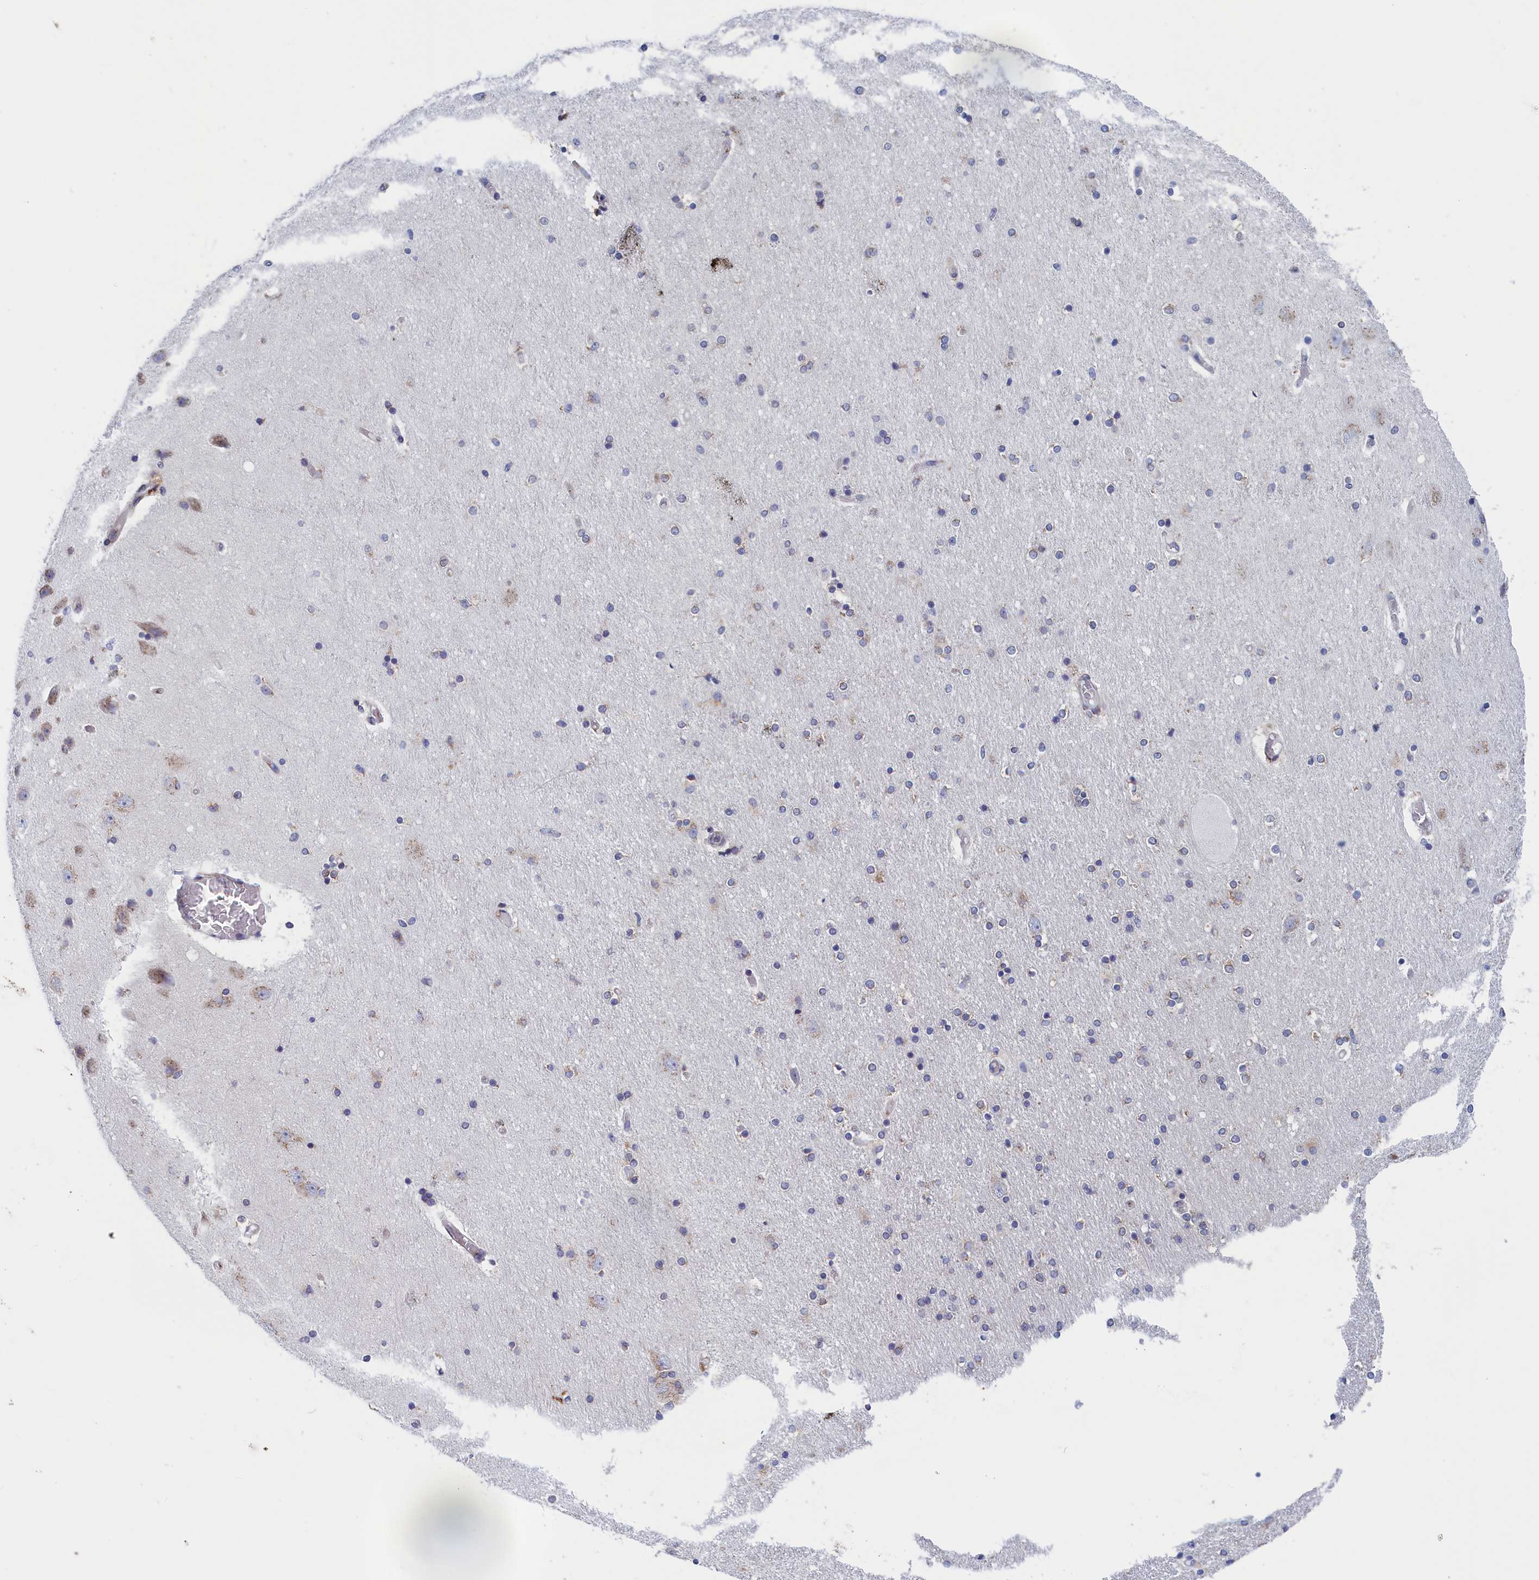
{"staining": {"intensity": "negative", "quantity": "none", "location": "none"}, "tissue": "hippocampus", "cell_type": "Glial cells", "image_type": "normal", "snomed": [{"axis": "morphology", "description": "Normal tissue, NOS"}, {"axis": "topography", "description": "Hippocampus"}], "caption": "Glial cells show no significant staining in unremarkable hippocampus. (DAB (3,3'-diaminobenzidine) immunohistochemistry (IHC) visualized using brightfield microscopy, high magnification).", "gene": "CCDC68", "patient": {"sex": "female", "age": 54}}